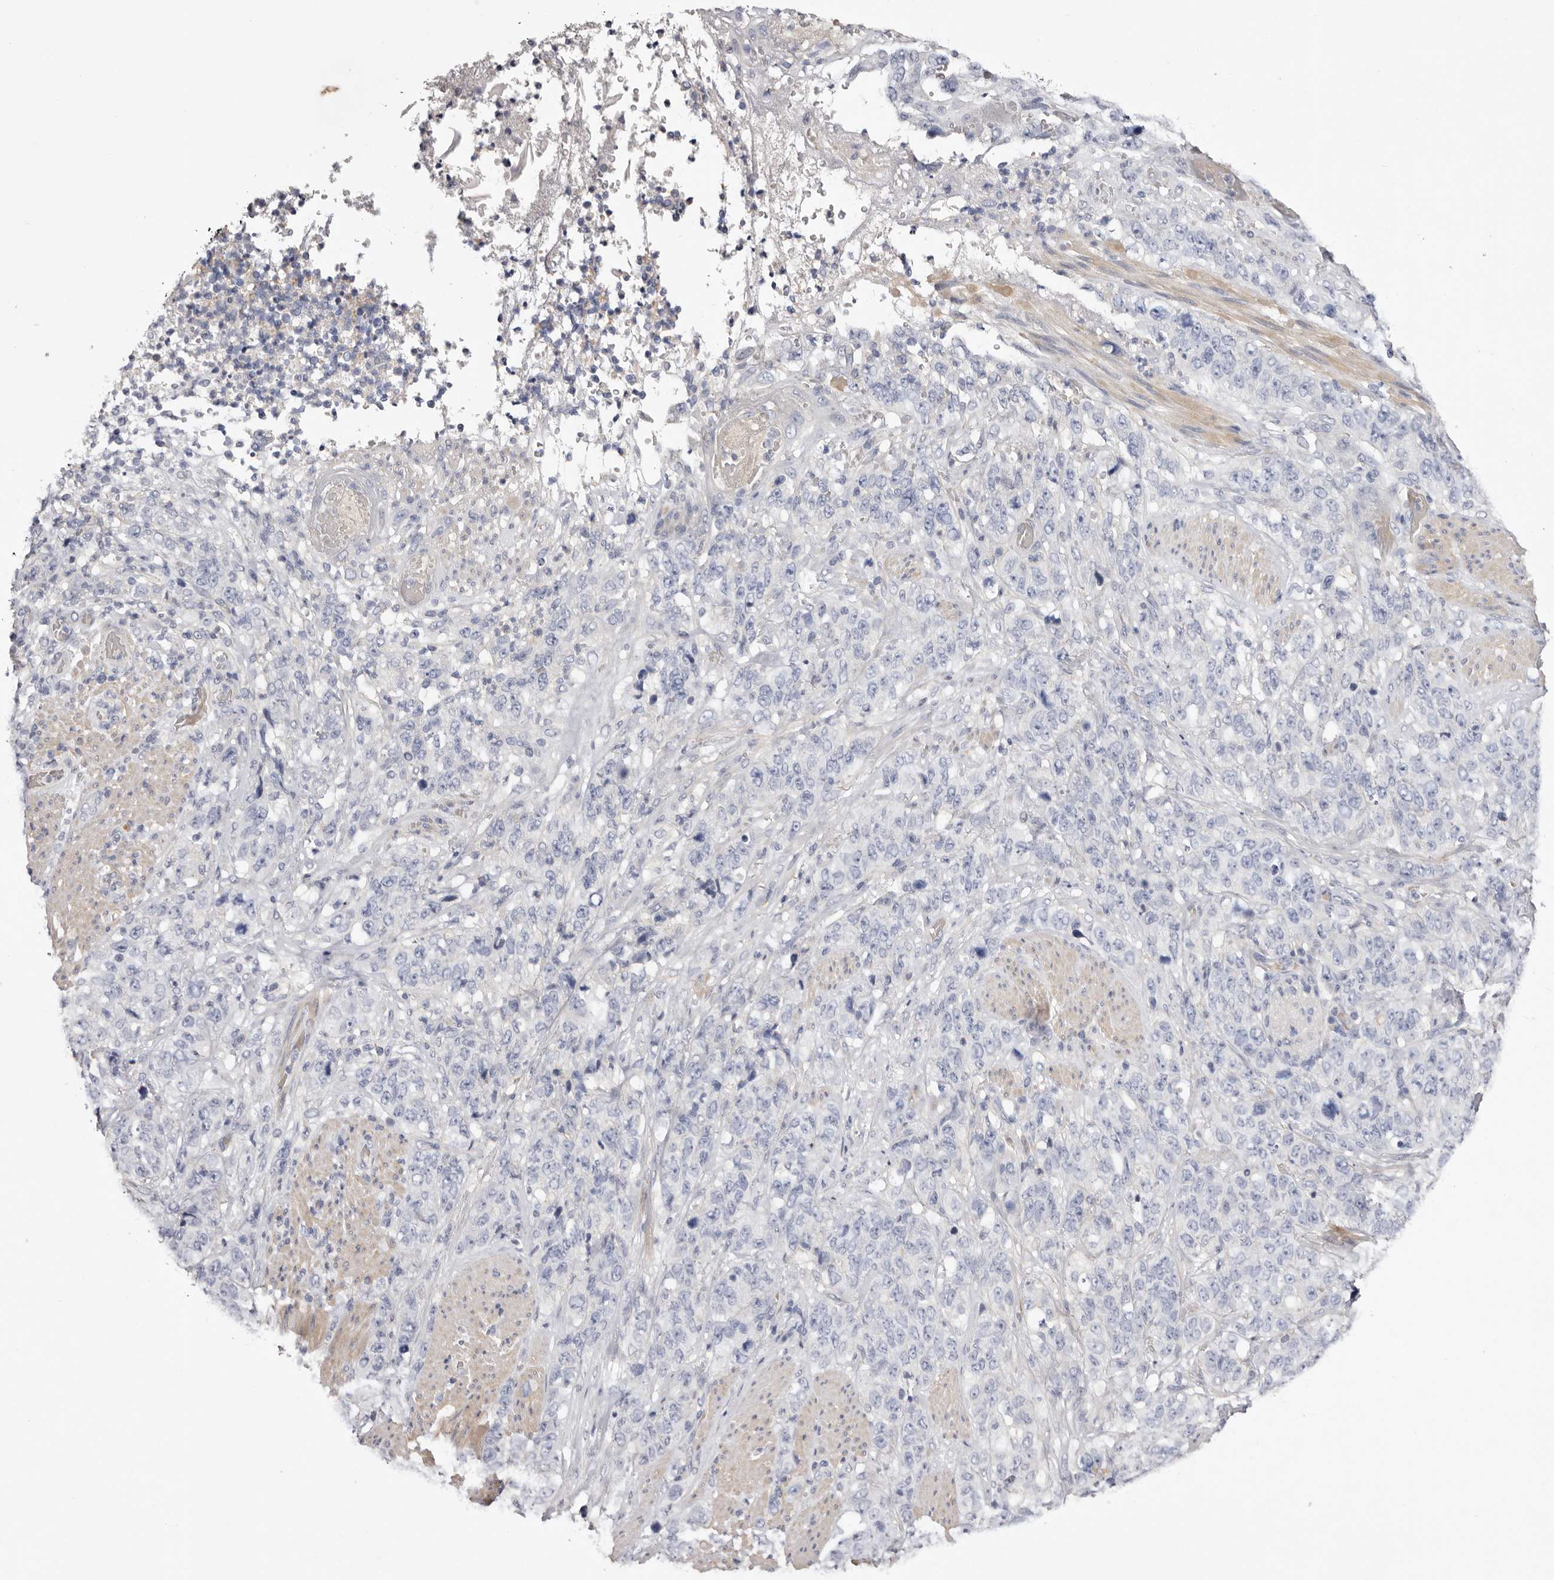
{"staining": {"intensity": "negative", "quantity": "none", "location": "none"}, "tissue": "stomach cancer", "cell_type": "Tumor cells", "image_type": "cancer", "snomed": [{"axis": "morphology", "description": "Adenocarcinoma, NOS"}, {"axis": "topography", "description": "Stomach"}], "caption": "Immunohistochemical staining of human stomach adenocarcinoma shows no significant positivity in tumor cells. The staining was performed using DAB (3,3'-diaminobenzidine) to visualize the protein expression in brown, while the nuclei were stained in blue with hematoxylin (Magnification: 20x).", "gene": "S1PR5", "patient": {"sex": "male", "age": 48}}